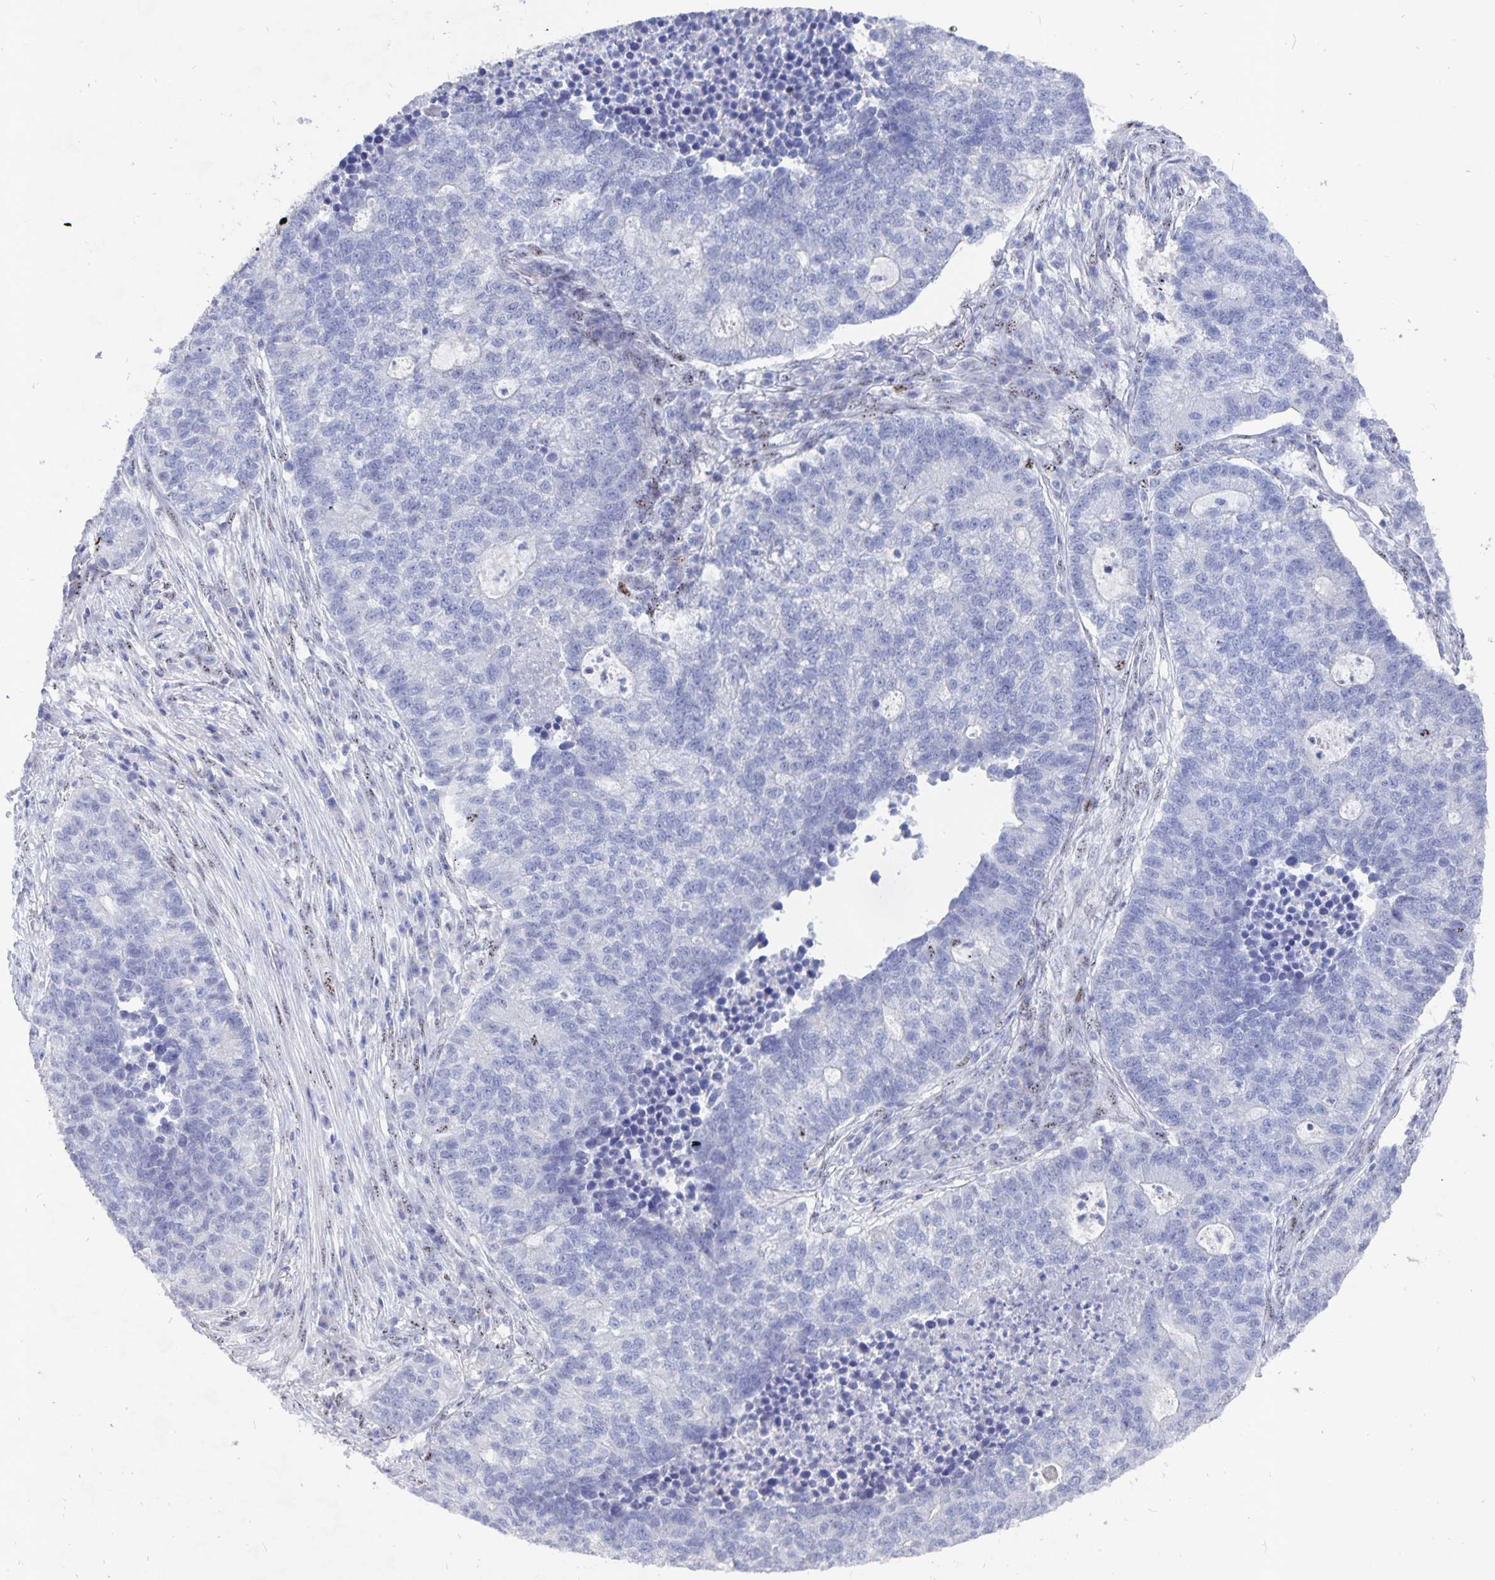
{"staining": {"intensity": "negative", "quantity": "none", "location": "none"}, "tissue": "lung cancer", "cell_type": "Tumor cells", "image_type": "cancer", "snomed": [{"axis": "morphology", "description": "Adenocarcinoma, NOS"}, {"axis": "topography", "description": "Lung"}], "caption": "Immunohistochemistry (IHC) of human adenocarcinoma (lung) shows no expression in tumor cells.", "gene": "SMOC1", "patient": {"sex": "male", "age": 57}}